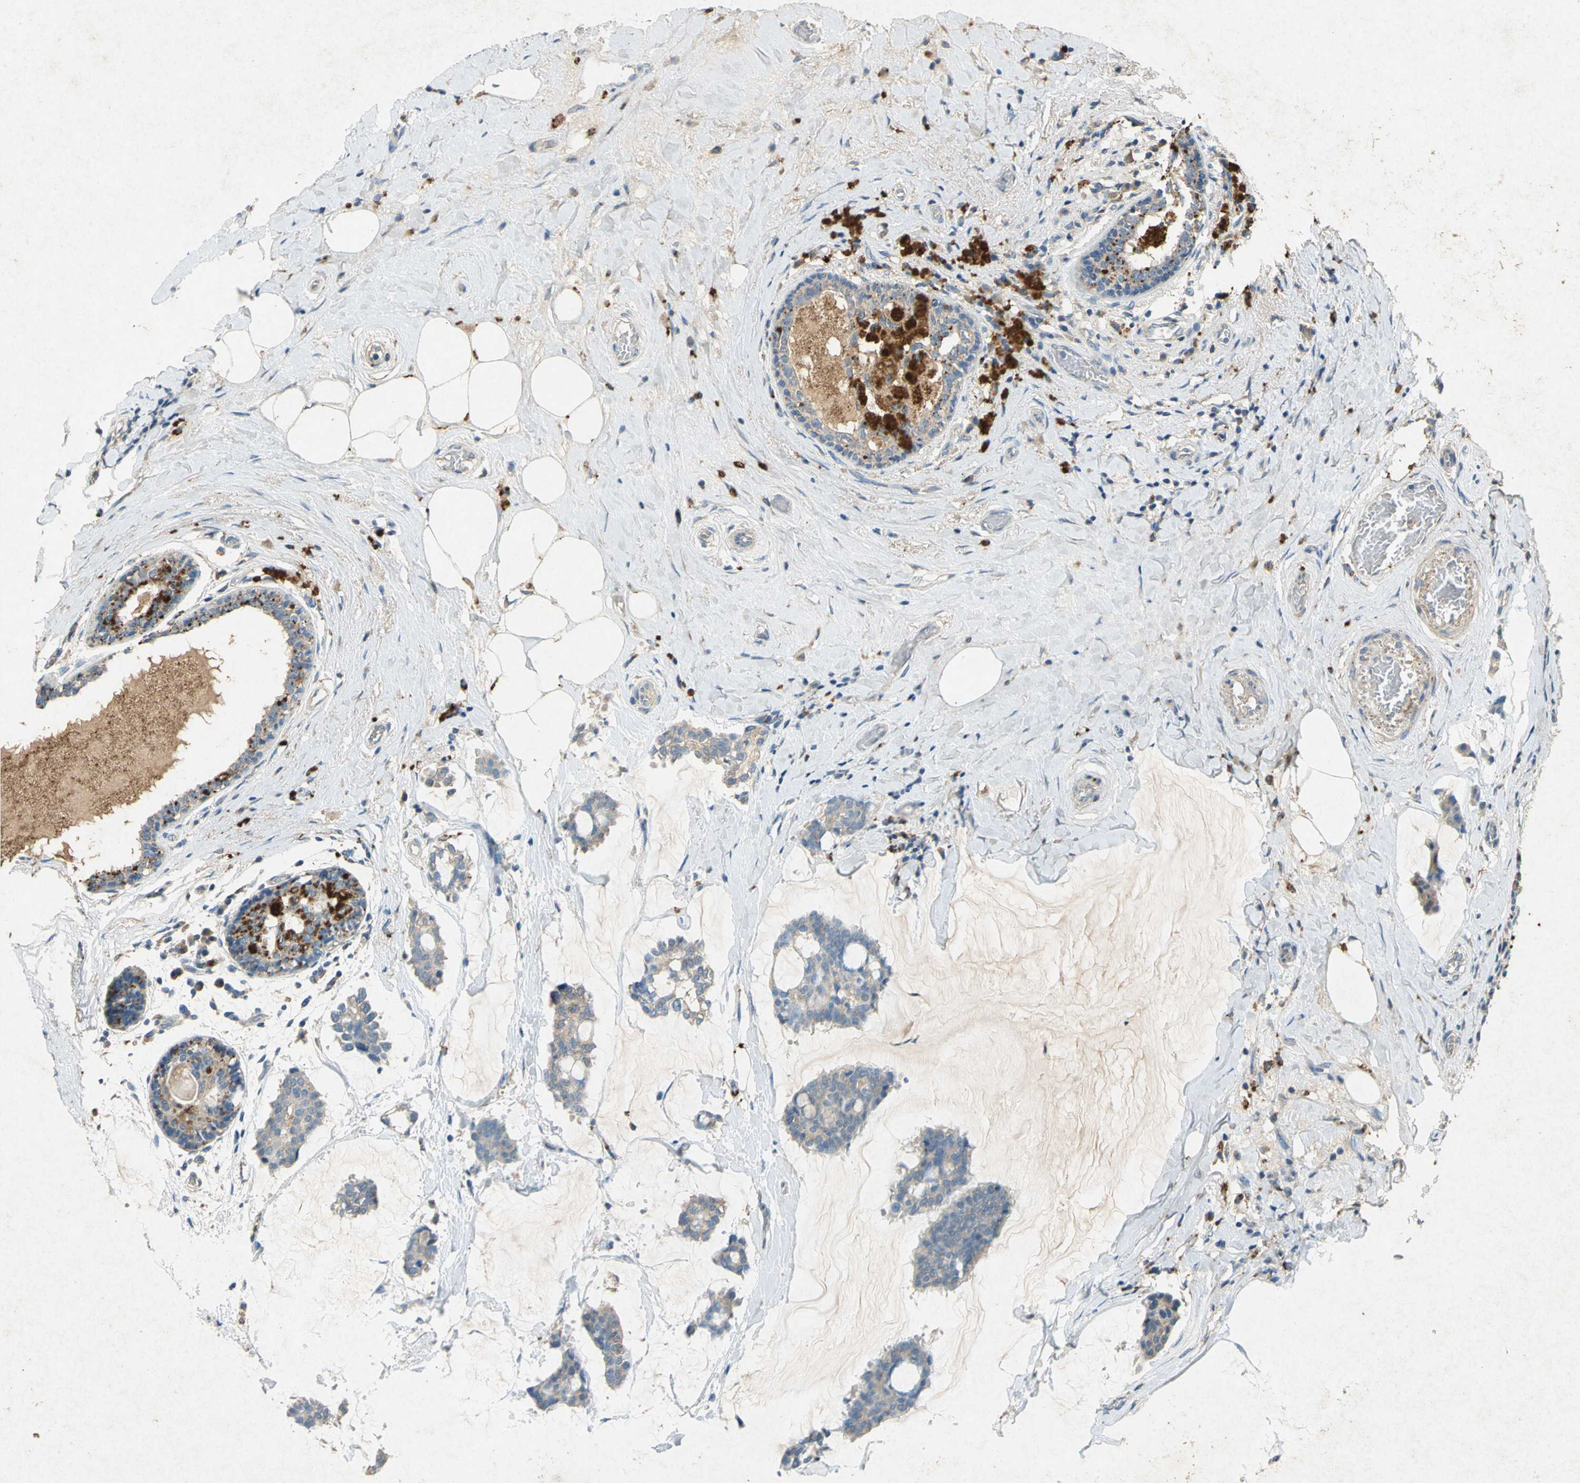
{"staining": {"intensity": "weak", "quantity": ">75%", "location": "cytoplasmic/membranous"}, "tissue": "breast cancer", "cell_type": "Tumor cells", "image_type": "cancer", "snomed": [{"axis": "morphology", "description": "Duct carcinoma"}, {"axis": "topography", "description": "Breast"}], "caption": "The micrograph displays immunohistochemical staining of invasive ductal carcinoma (breast). There is weak cytoplasmic/membranous staining is seen in approximately >75% of tumor cells. Immunohistochemistry stains the protein of interest in brown and the nuclei are stained blue.", "gene": "ADAMTS5", "patient": {"sex": "female", "age": 93}}